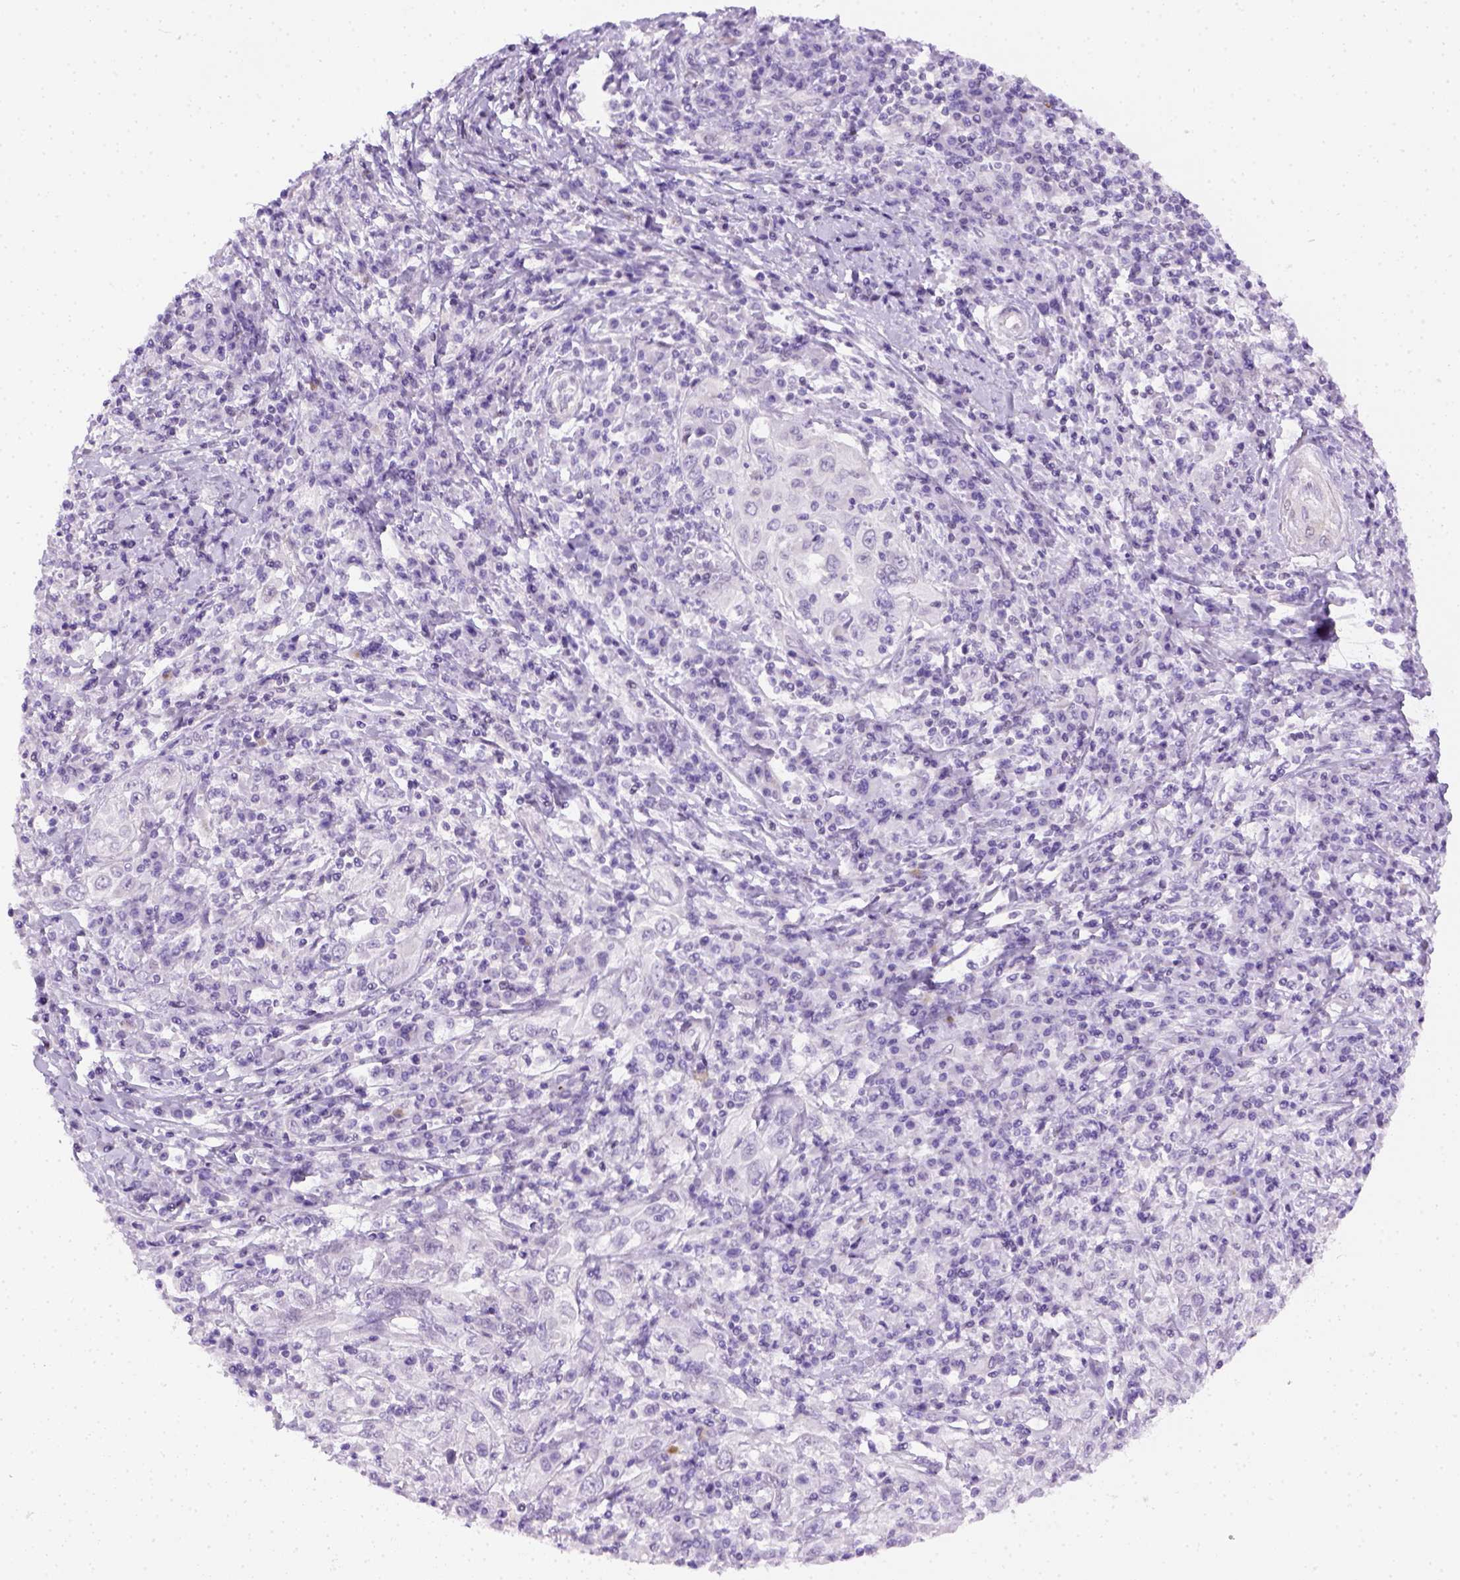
{"staining": {"intensity": "negative", "quantity": "none", "location": "none"}, "tissue": "cervical cancer", "cell_type": "Tumor cells", "image_type": "cancer", "snomed": [{"axis": "morphology", "description": "Squamous cell carcinoma, NOS"}, {"axis": "topography", "description": "Cervix"}], "caption": "The immunohistochemistry (IHC) histopathology image has no significant expression in tumor cells of cervical cancer tissue. The staining was performed using DAB (3,3'-diaminobenzidine) to visualize the protein expression in brown, while the nuclei were stained in blue with hematoxylin (Magnification: 20x).", "gene": "FAM184B", "patient": {"sex": "female", "age": 46}}